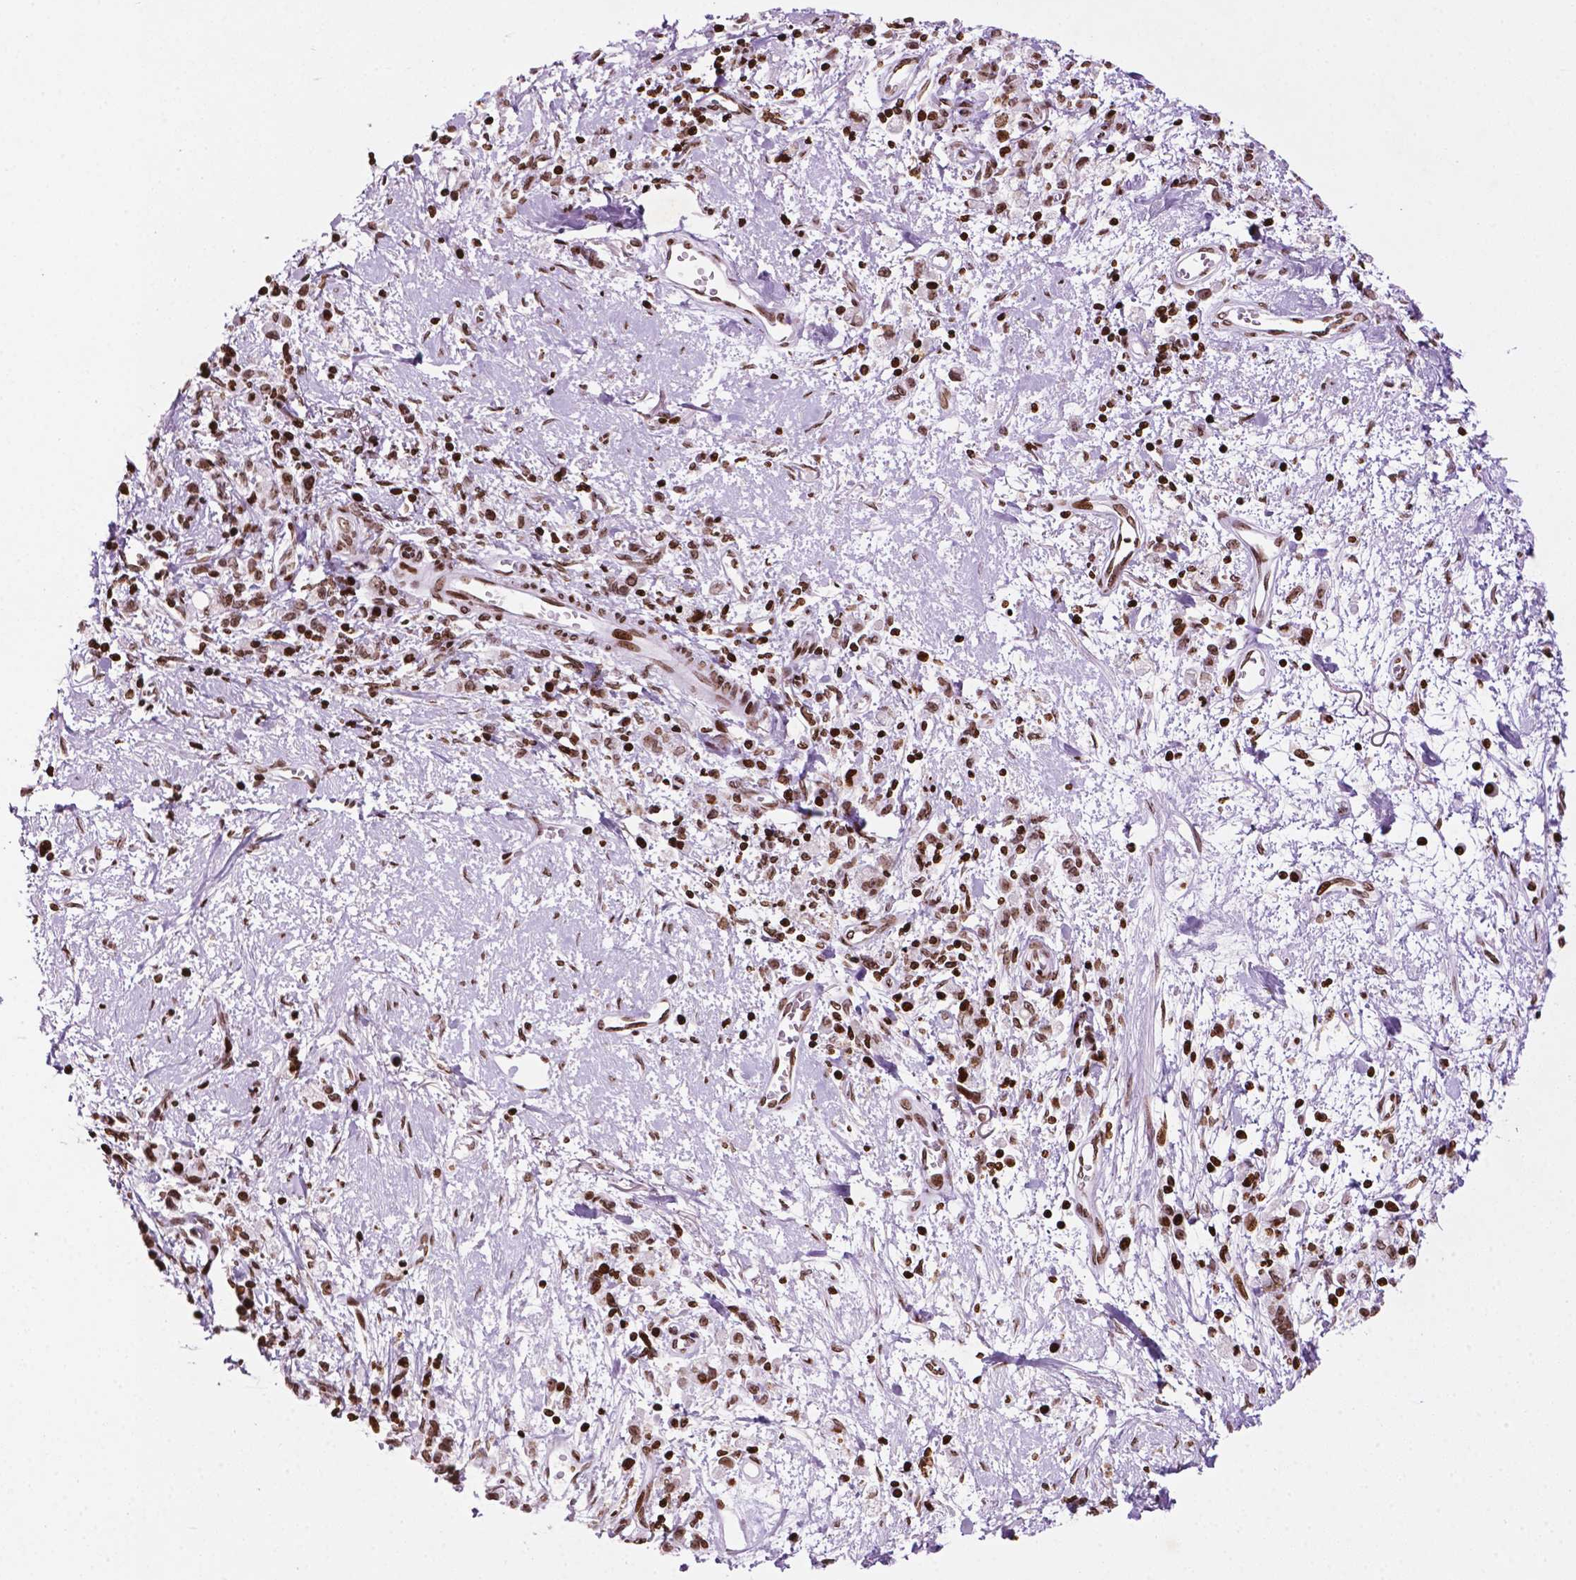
{"staining": {"intensity": "moderate", "quantity": ">75%", "location": "nuclear"}, "tissue": "stomach cancer", "cell_type": "Tumor cells", "image_type": "cancer", "snomed": [{"axis": "morphology", "description": "Adenocarcinoma, NOS"}, {"axis": "topography", "description": "Stomach"}], "caption": "Immunohistochemistry (IHC) image of human stomach cancer stained for a protein (brown), which shows medium levels of moderate nuclear staining in approximately >75% of tumor cells.", "gene": "TMEM250", "patient": {"sex": "male", "age": 77}}